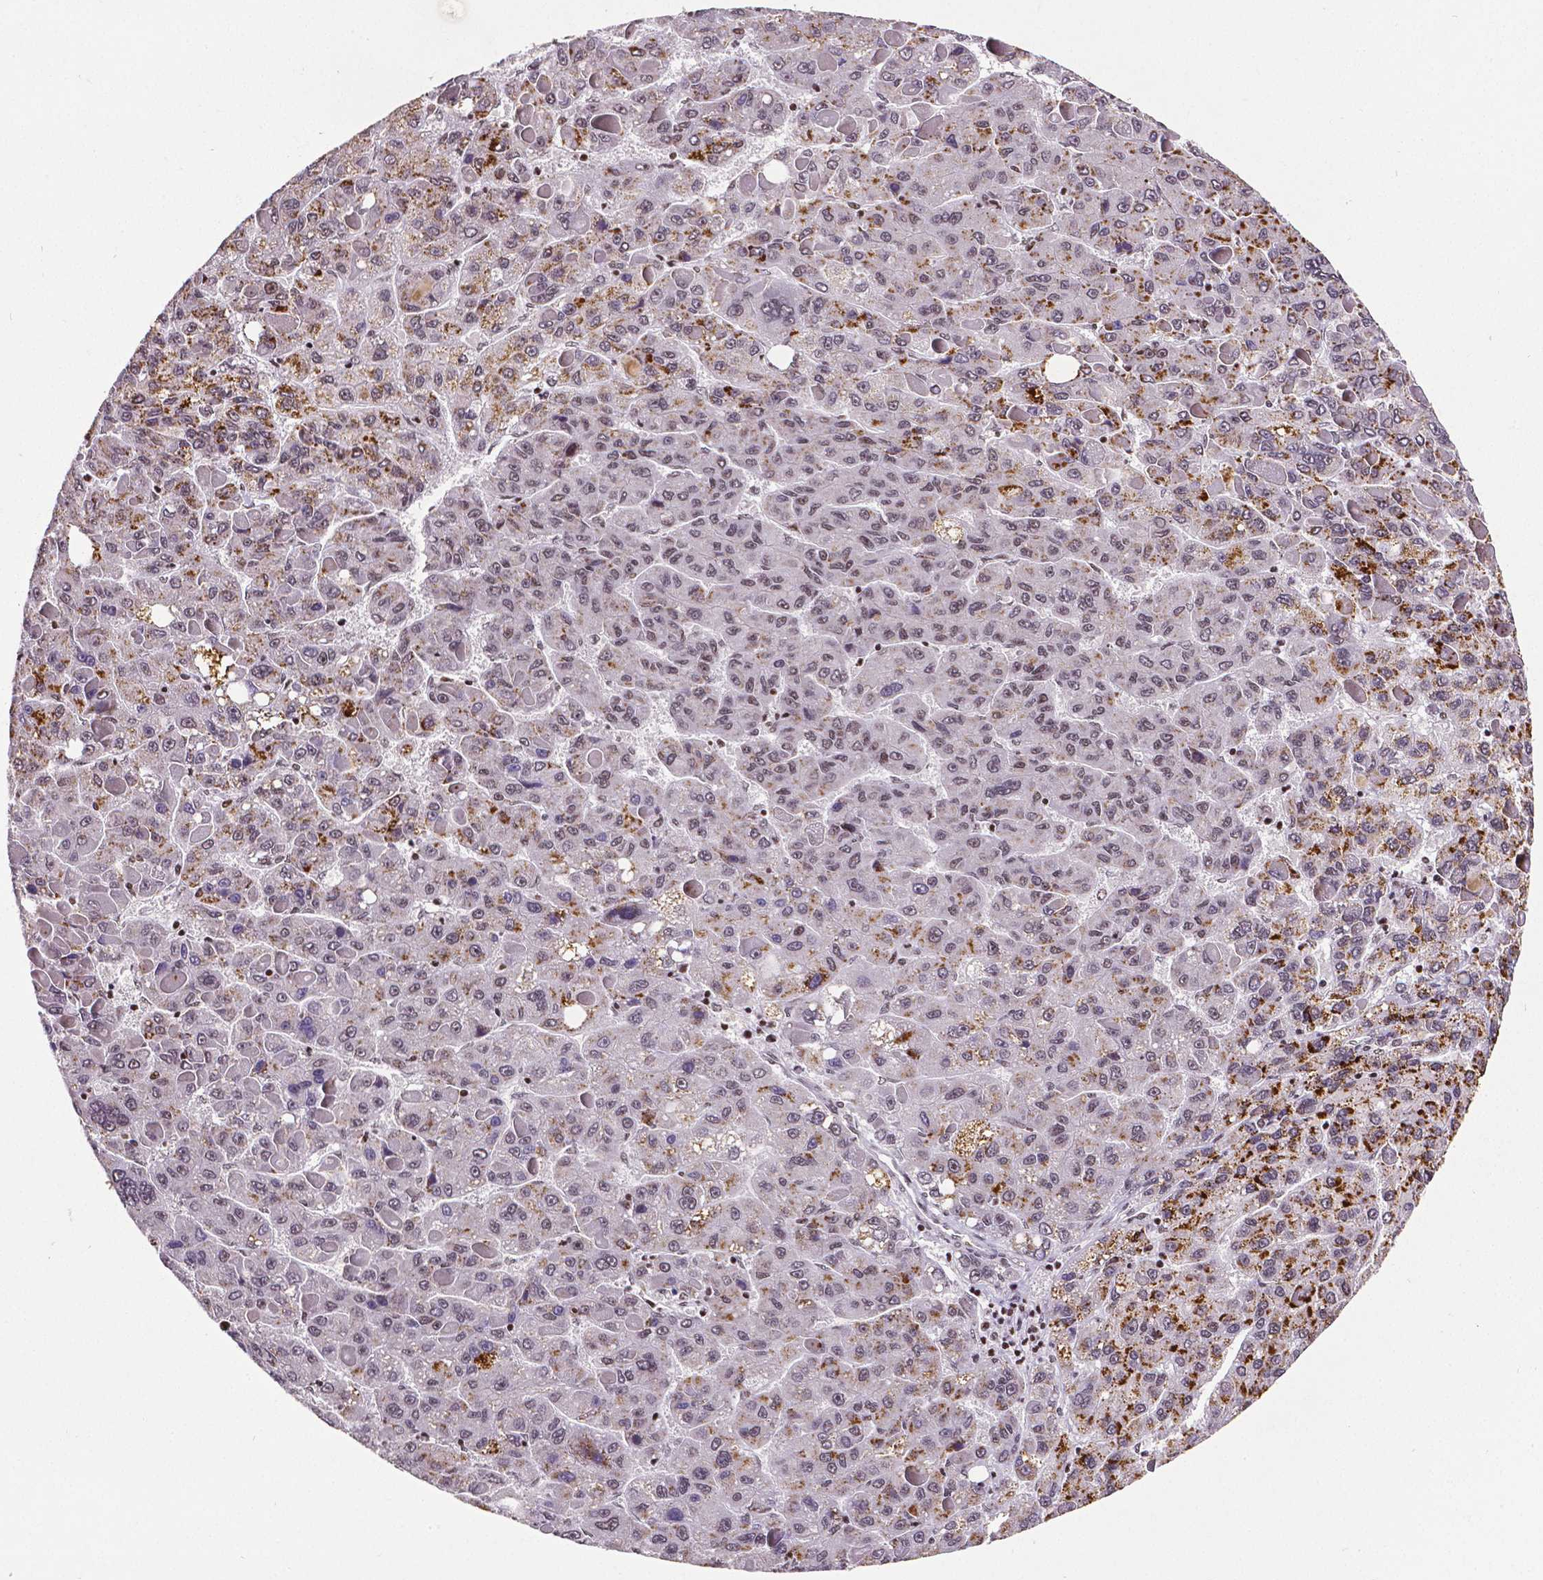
{"staining": {"intensity": "strong", "quantity": "25%-75%", "location": "cytoplasmic/membranous"}, "tissue": "liver cancer", "cell_type": "Tumor cells", "image_type": "cancer", "snomed": [{"axis": "morphology", "description": "Carcinoma, Hepatocellular, NOS"}, {"axis": "topography", "description": "Liver"}], "caption": "Brown immunohistochemical staining in liver cancer (hepatocellular carcinoma) shows strong cytoplasmic/membranous positivity in about 25%-75% of tumor cells.", "gene": "CTCF", "patient": {"sex": "female", "age": 82}}